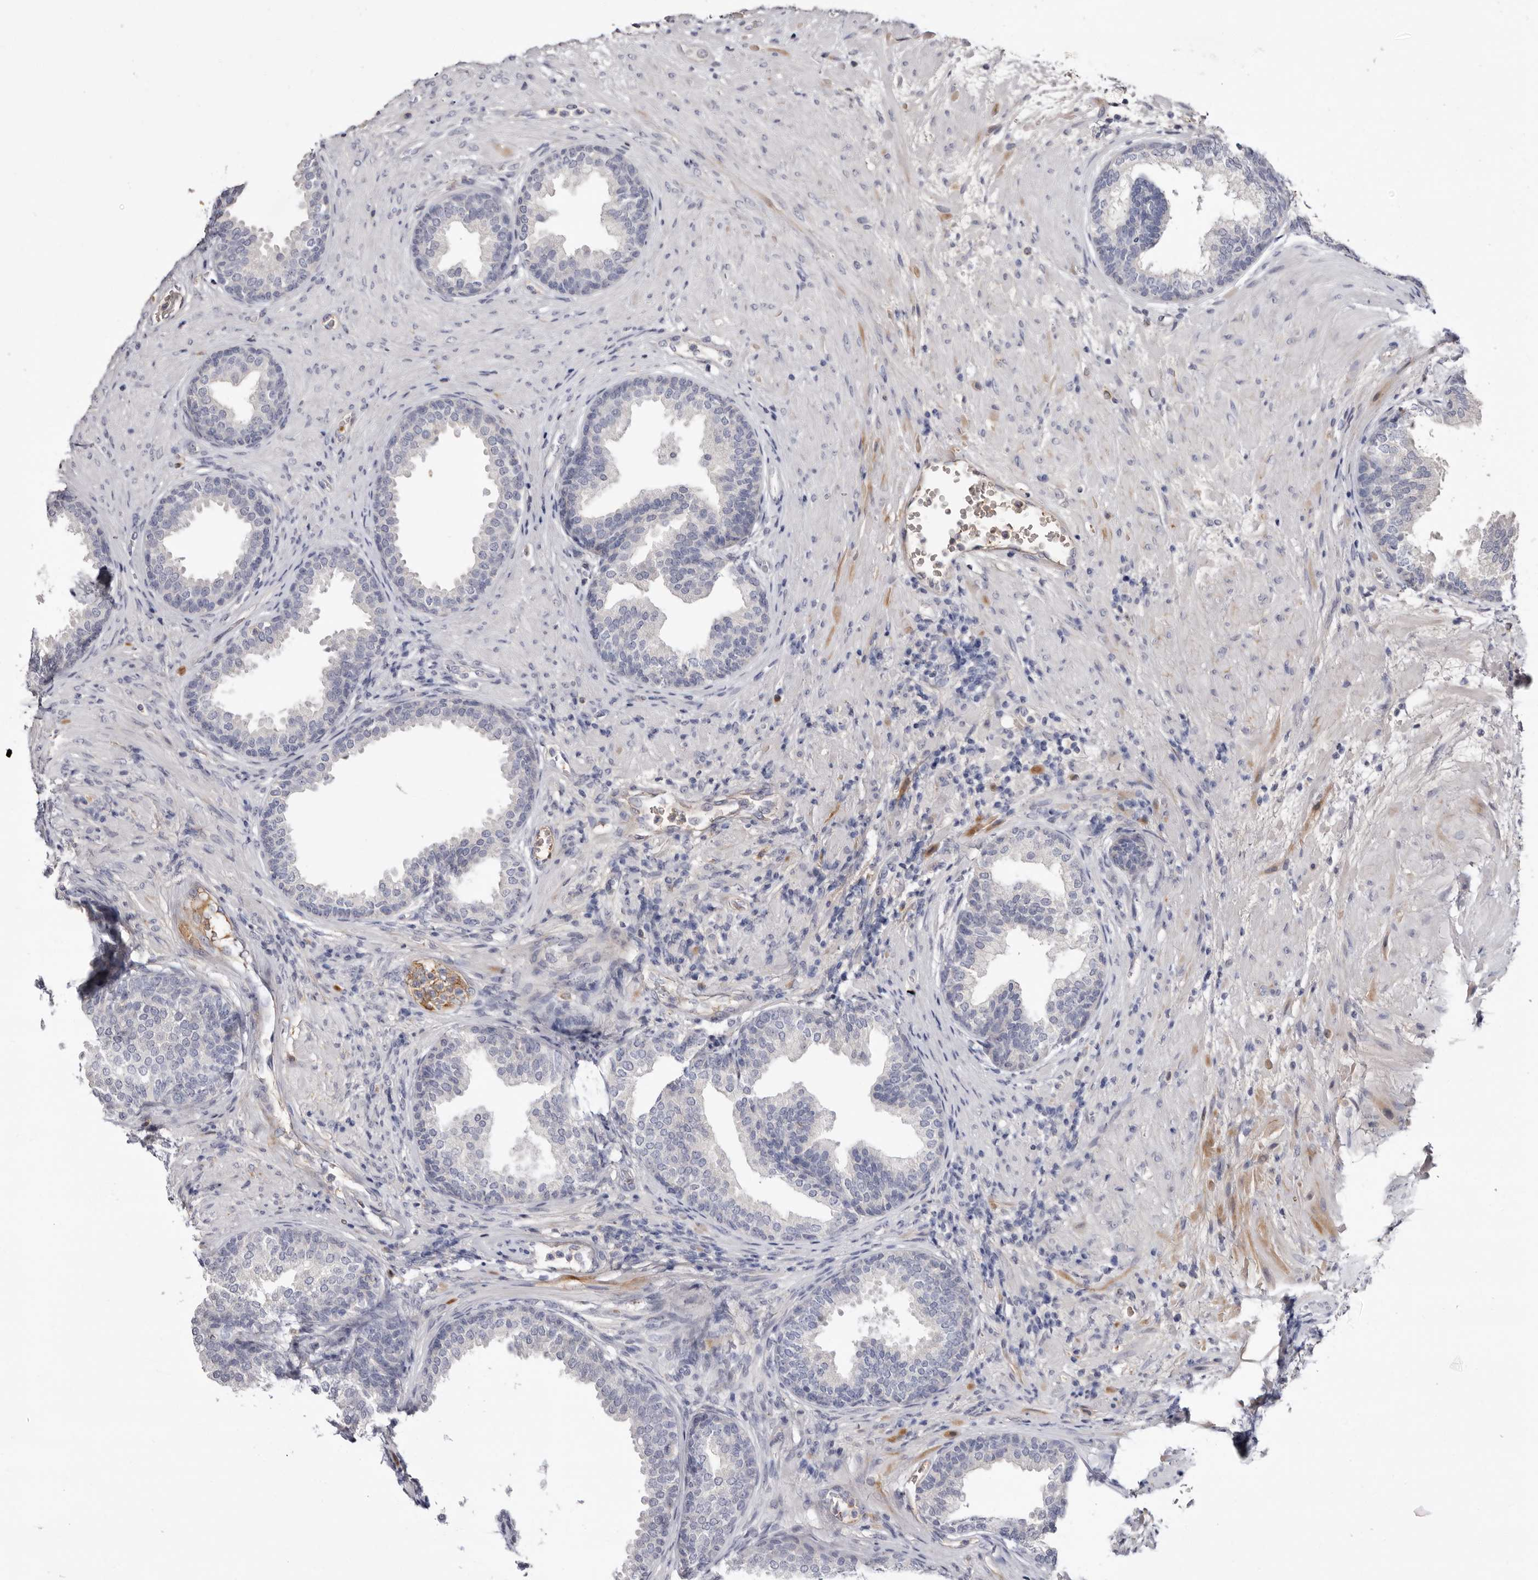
{"staining": {"intensity": "negative", "quantity": "none", "location": "none"}, "tissue": "prostate", "cell_type": "Glandular cells", "image_type": "normal", "snomed": [{"axis": "morphology", "description": "Normal tissue, NOS"}, {"axis": "topography", "description": "Prostate"}], "caption": "Protein analysis of unremarkable prostate exhibits no significant staining in glandular cells. (DAB (3,3'-diaminobenzidine) IHC, high magnification).", "gene": "LMLN", "patient": {"sex": "male", "age": 76}}